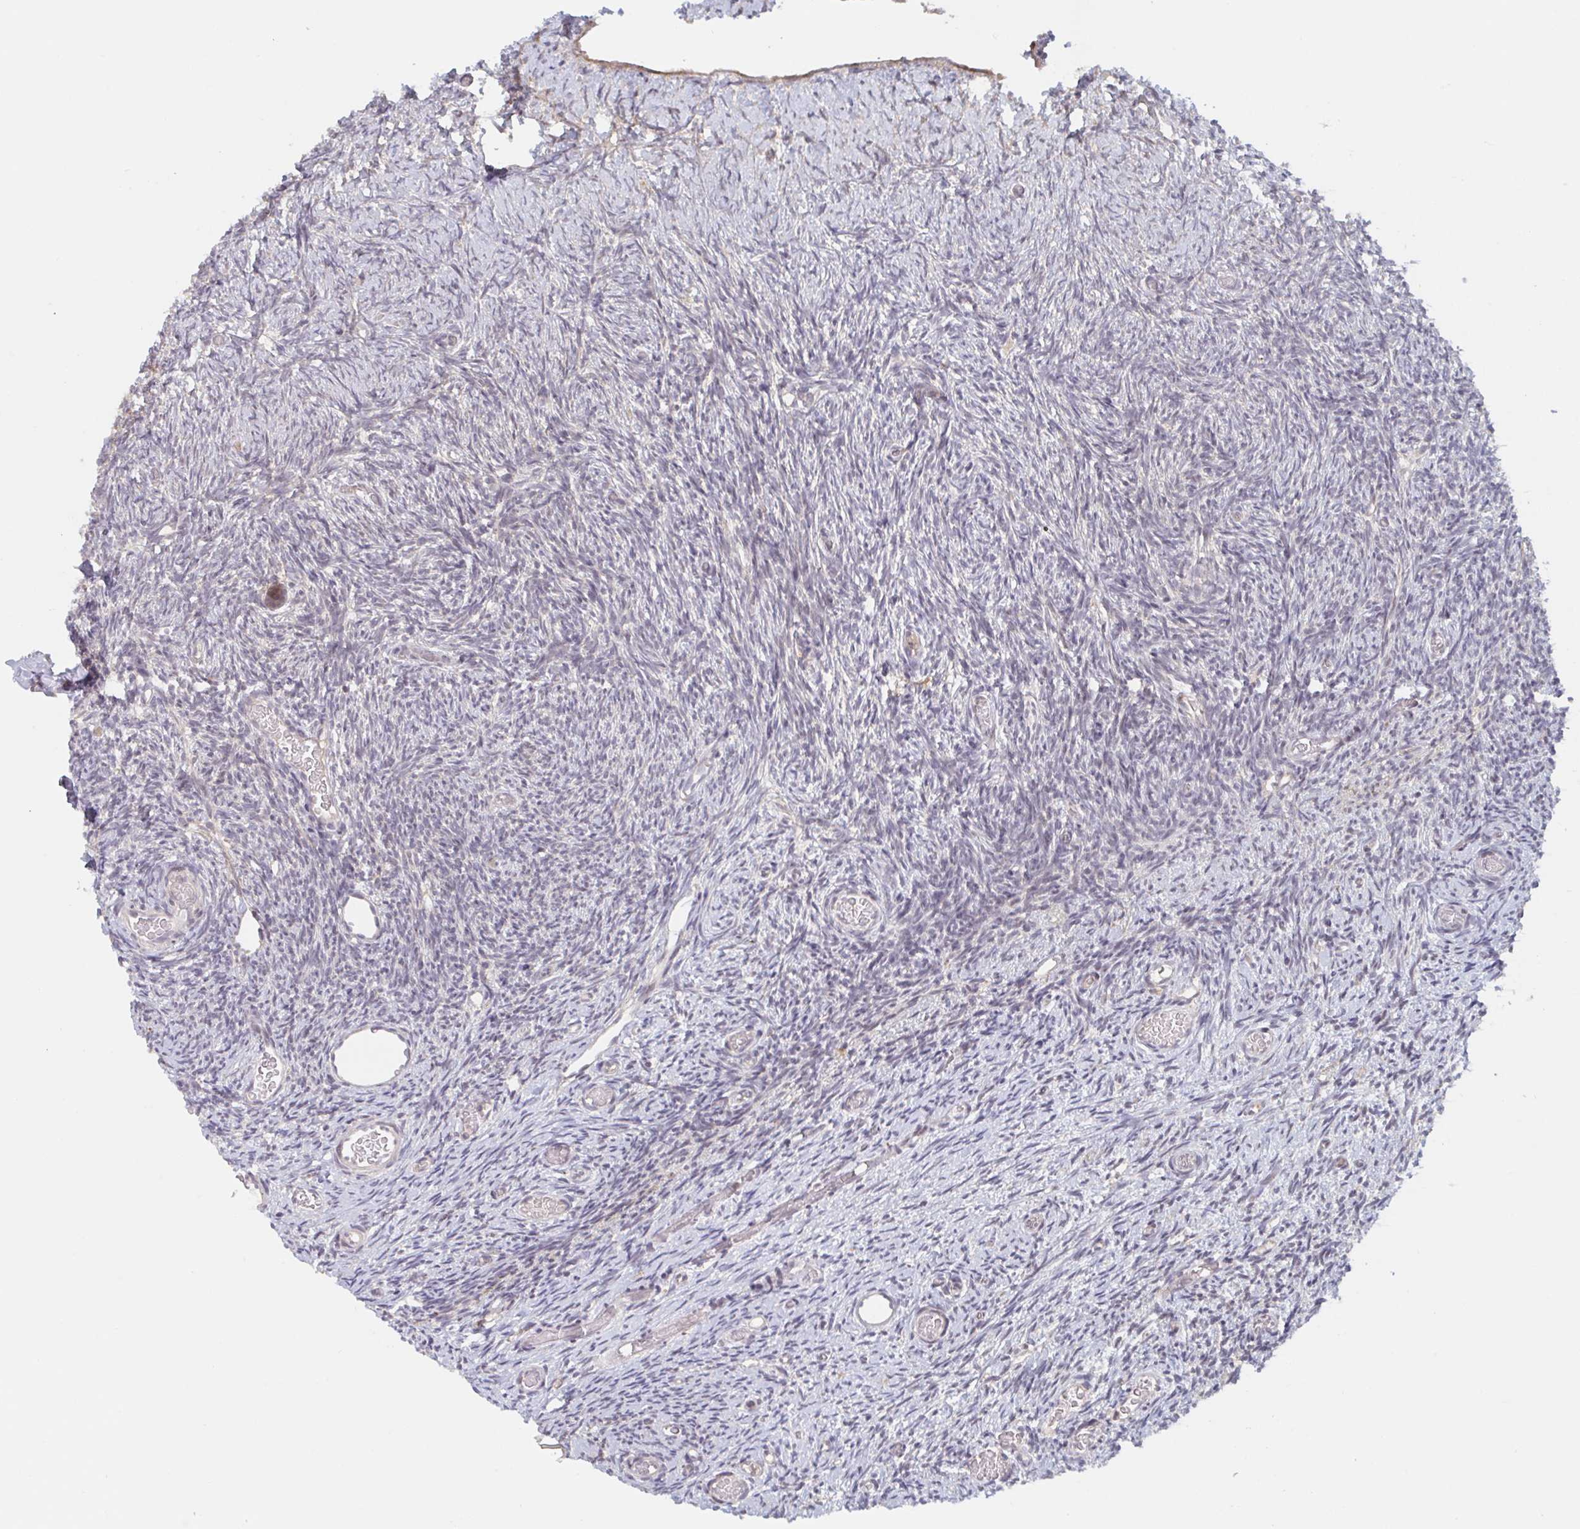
{"staining": {"intensity": "negative", "quantity": "none", "location": "none"}, "tissue": "ovary", "cell_type": "Ovarian stroma cells", "image_type": "normal", "snomed": [{"axis": "morphology", "description": "Normal tissue, NOS"}, {"axis": "topography", "description": "Ovary"}], "caption": "Ovary was stained to show a protein in brown. There is no significant expression in ovarian stroma cells. (Brightfield microscopy of DAB IHC at high magnification).", "gene": "DCST1", "patient": {"sex": "female", "age": 39}}